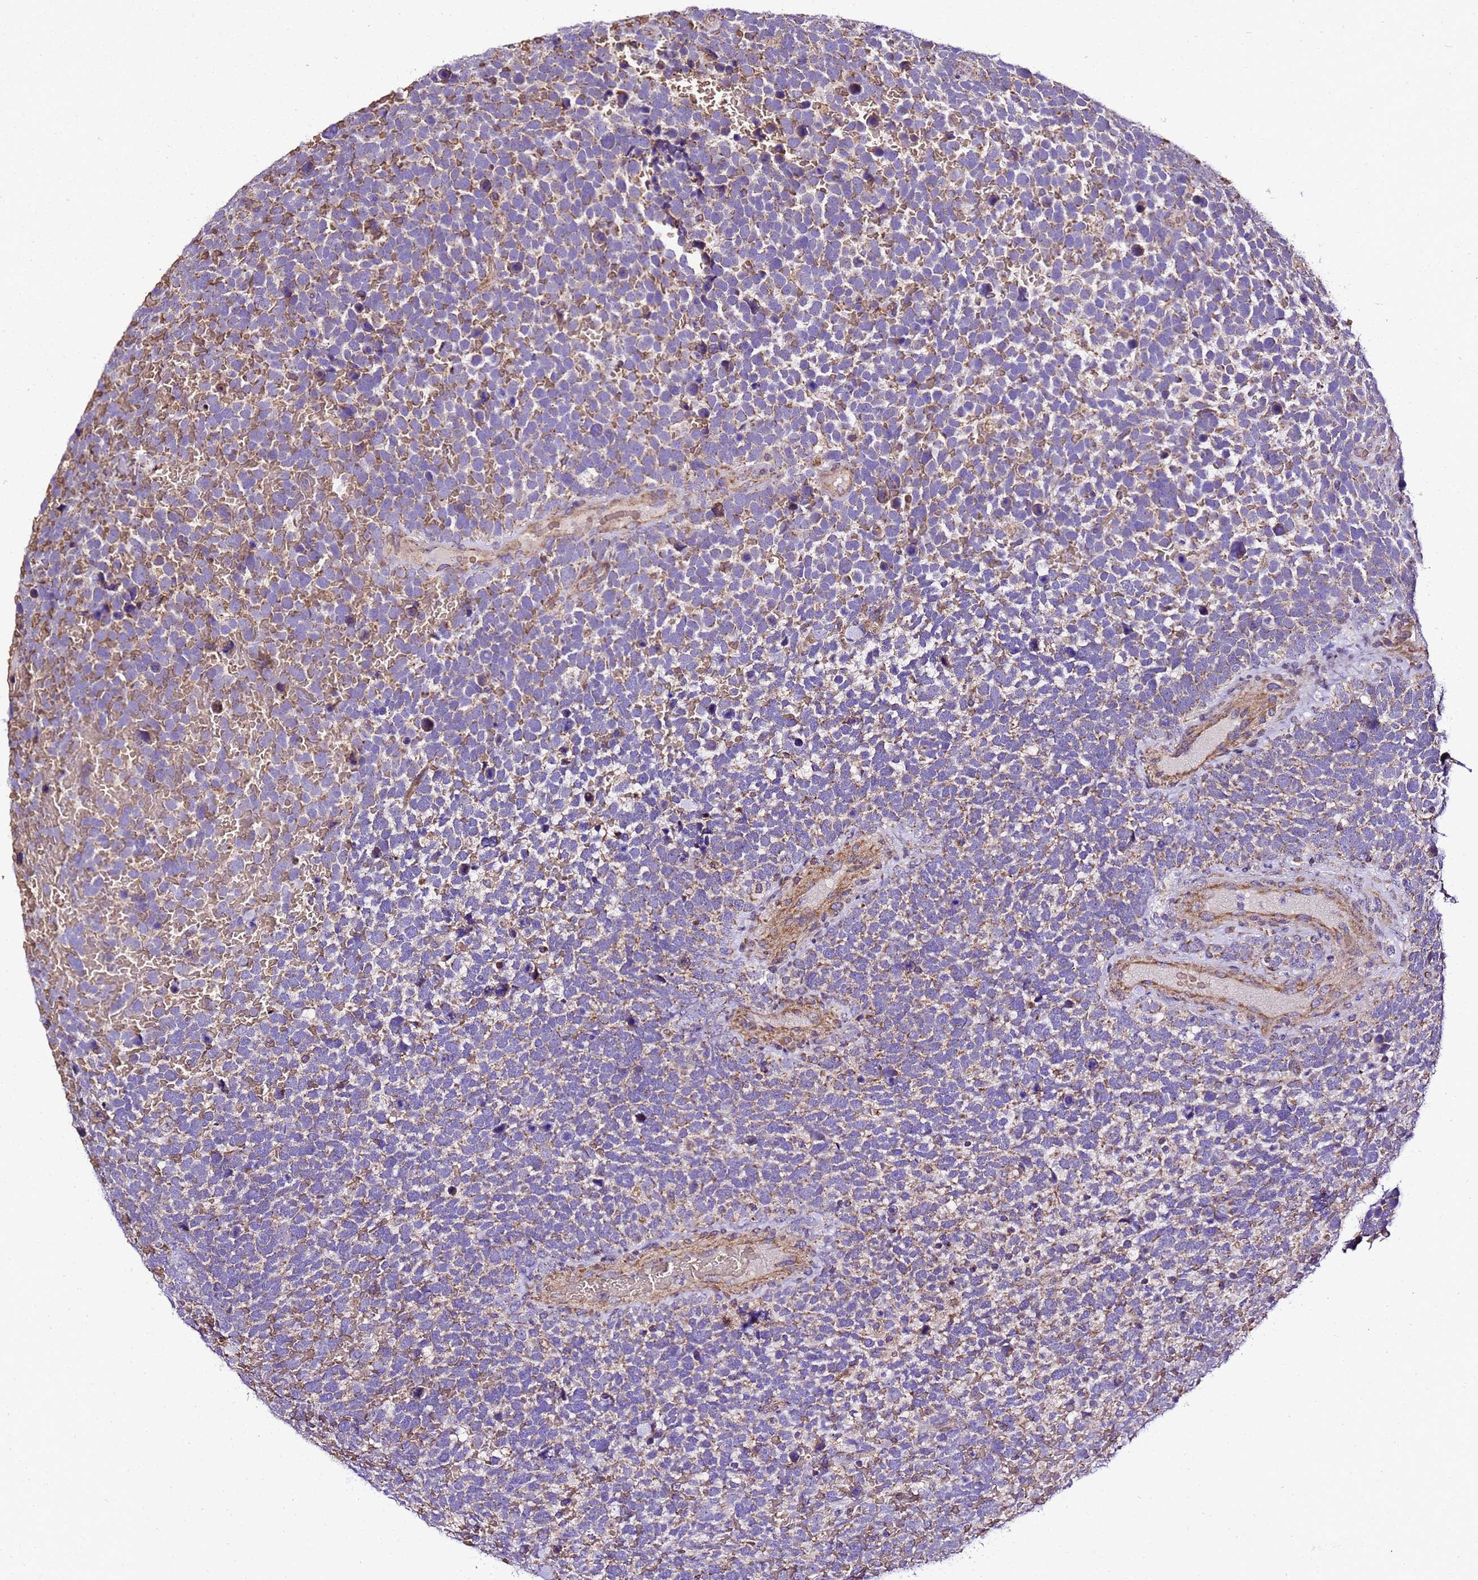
{"staining": {"intensity": "moderate", "quantity": "<25%", "location": "cytoplasmic/membranous"}, "tissue": "urothelial cancer", "cell_type": "Tumor cells", "image_type": "cancer", "snomed": [{"axis": "morphology", "description": "Urothelial carcinoma, High grade"}, {"axis": "topography", "description": "Urinary bladder"}], "caption": "DAB immunohistochemical staining of human urothelial cancer displays moderate cytoplasmic/membranous protein expression in about <25% of tumor cells. The staining was performed using DAB to visualize the protein expression in brown, while the nuclei were stained in blue with hematoxylin (Magnification: 20x).", "gene": "LRRIQ1", "patient": {"sex": "female", "age": 82}}